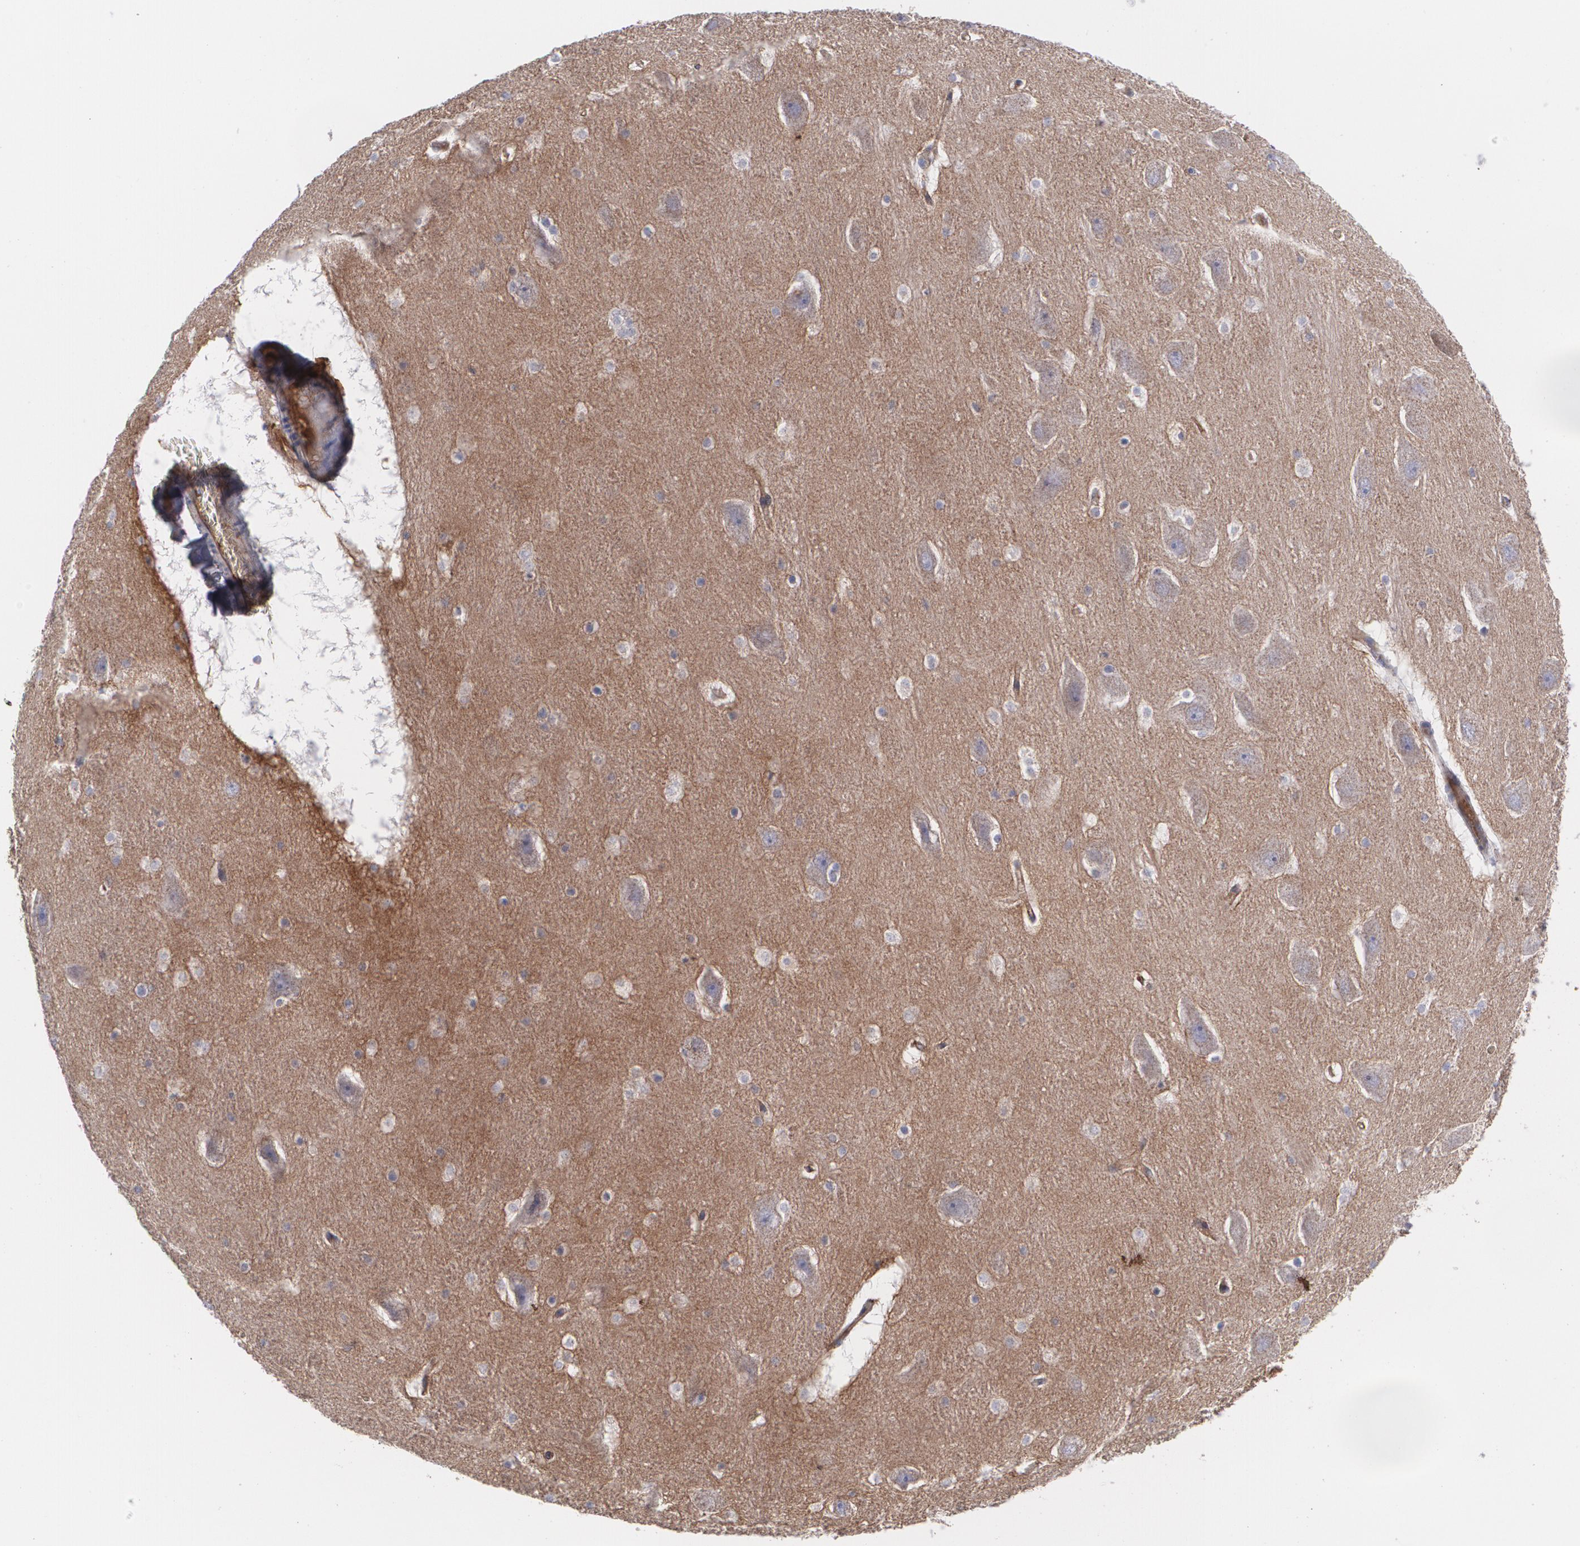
{"staining": {"intensity": "moderate", "quantity": ">75%", "location": "cytoplasmic/membranous"}, "tissue": "hippocampus", "cell_type": "Glial cells", "image_type": "normal", "snomed": [{"axis": "morphology", "description": "Normal tissue, NOS"}, {"axis": "topography", "description": "Hippocampus"}], "caption": "Glial cells demonstrate moderate cytoplasmic/membranous staining in about >75% of cells in benign hippocampus. Nuclei are stained in blue.", "gene": "FBLN1", "patient": {"sex": "male", "age": 45}}